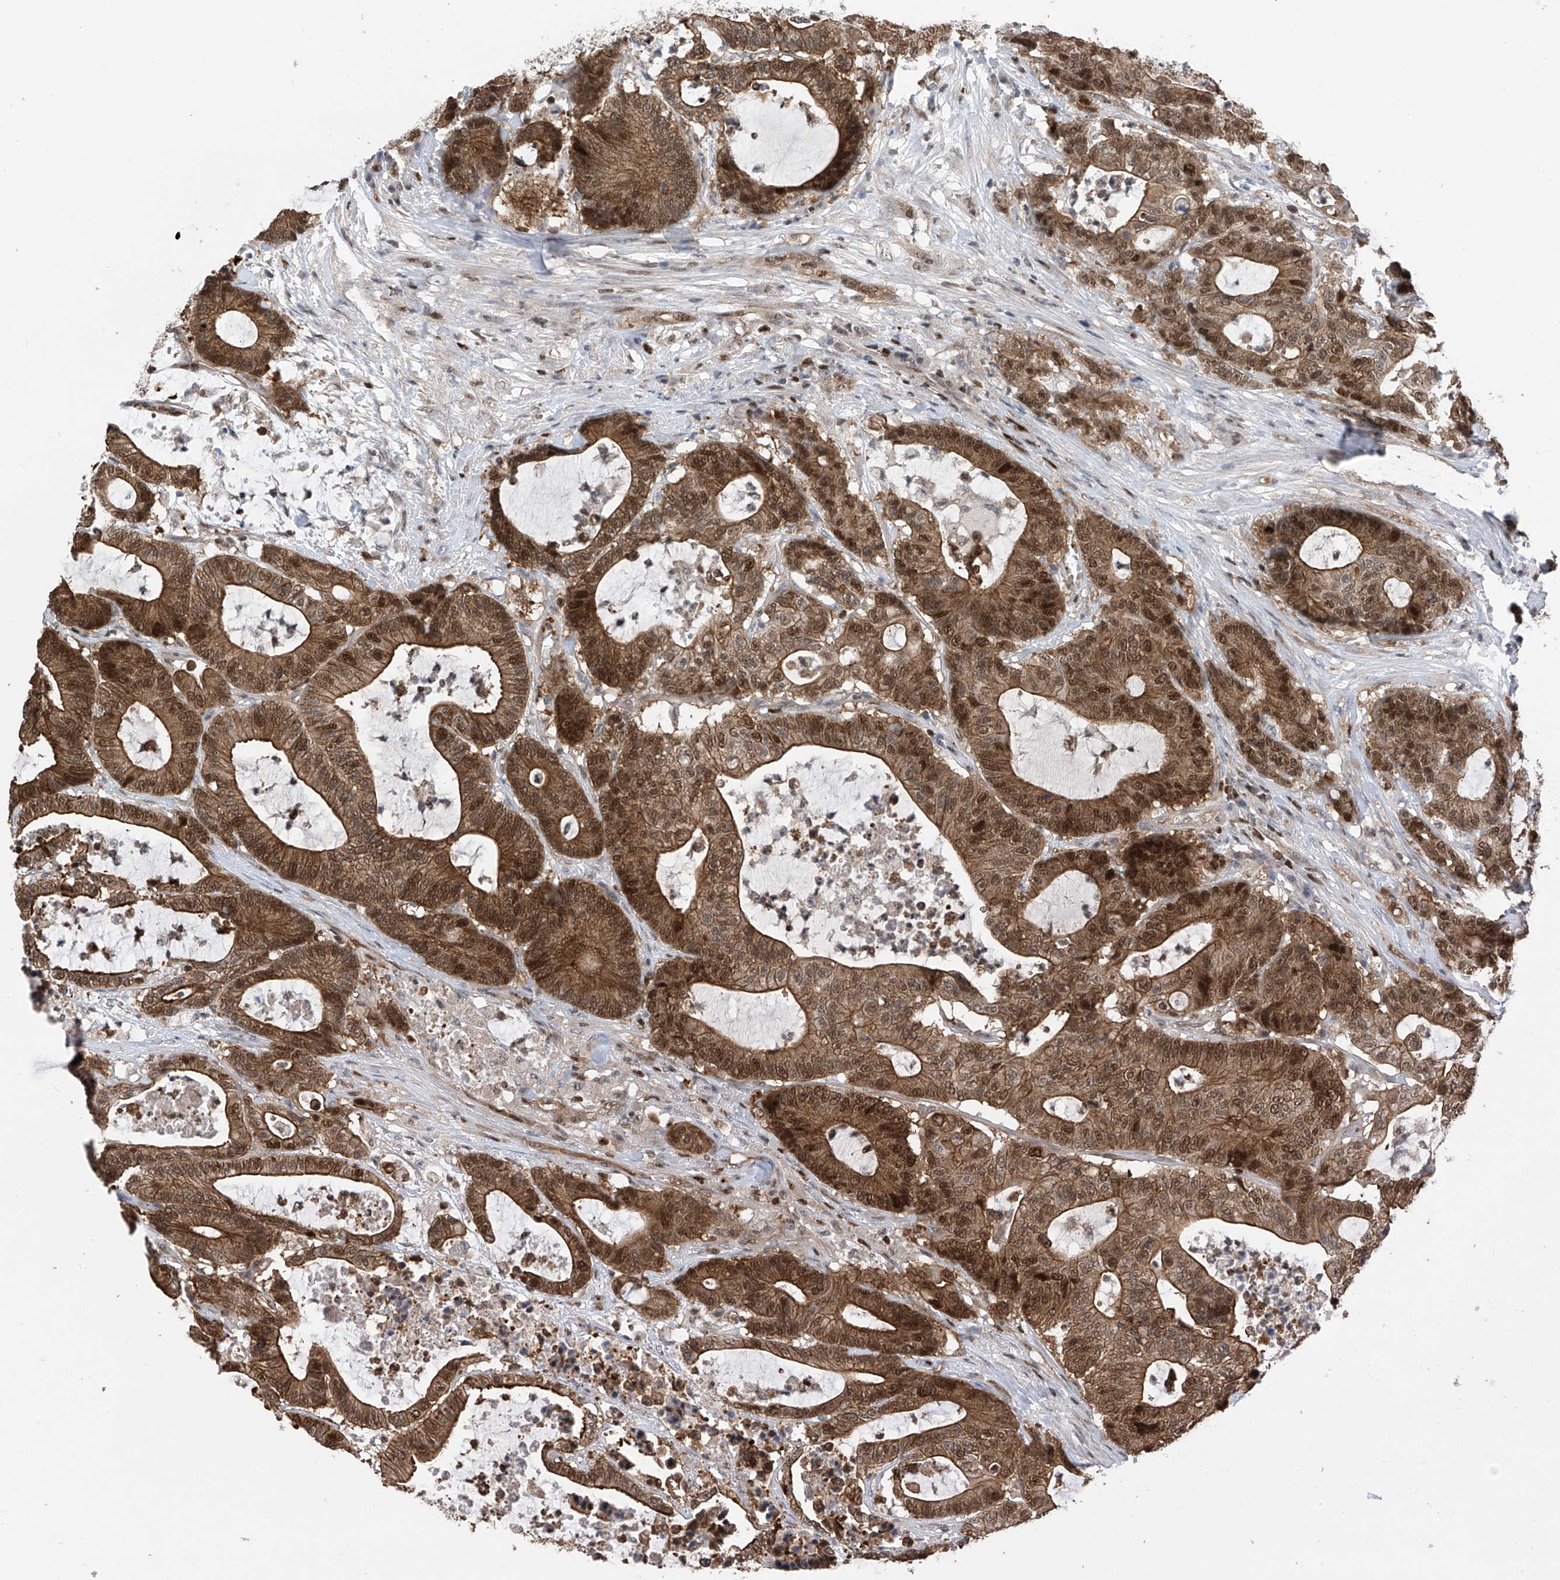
{"staining": {"intensity": "strong", "quantity": ">75%", "location": "cytoplasmic/membranous,nuclear"}, "tissue": "colorectal cancer", "cell_type": "Tumor cells", "image_type": "cancer", "snomed": [{"axis": "morphology", "description": "Adenocarcinoma, NOS"}, {"axis": "topography", "description": "Colon"}], "caption": "DAB immunohistochemical staining of human adenocarcinoma (colorectal) shows strong cytoplasmic/membranous and nuclear protein expression in about >75% of tumor cells.", "gene": "DNAJC9", "patient": {"sex": "female", "age": 84}}